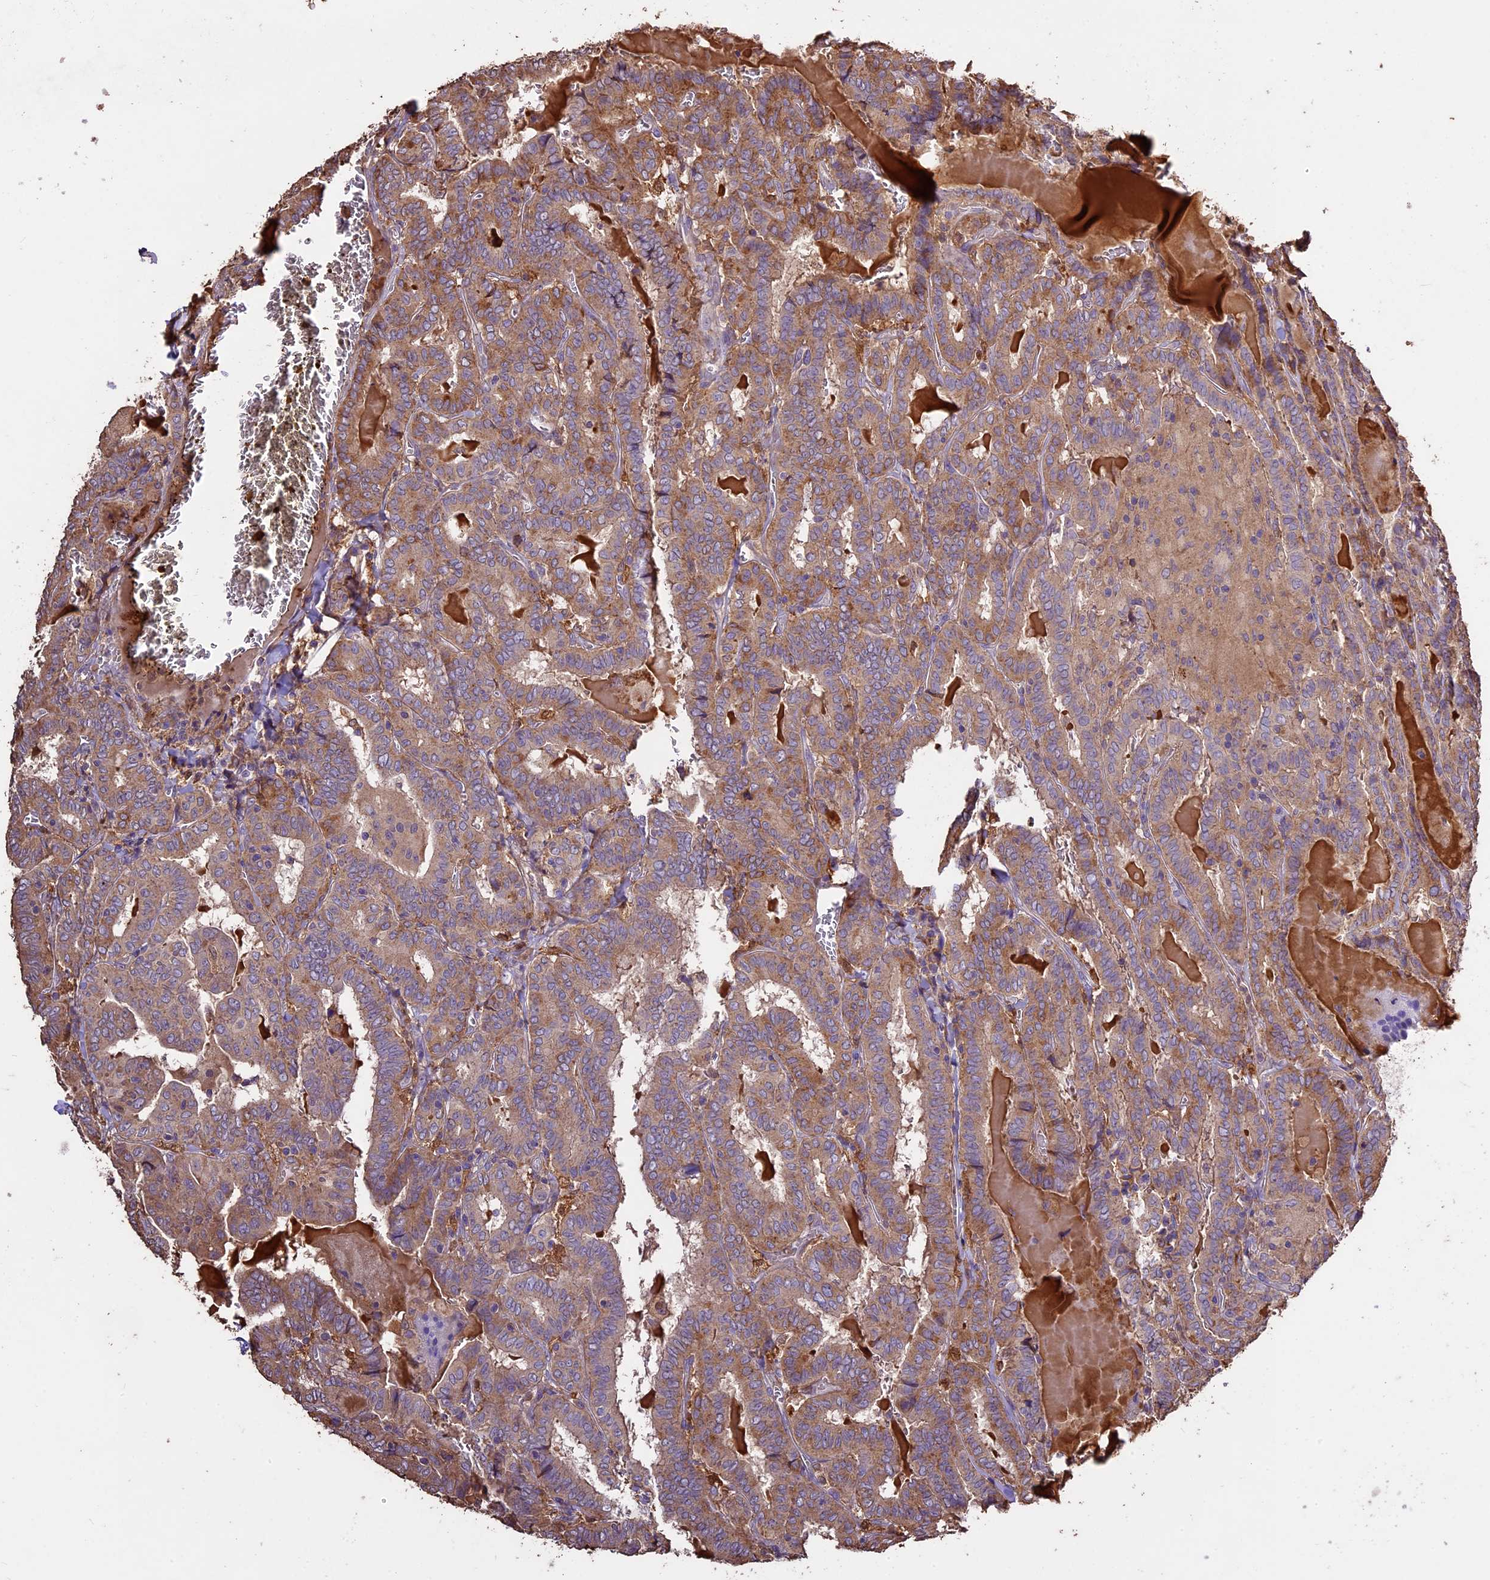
{"staining": {"intensity": "moderate", "quantity": ">75%", "location": "cytoplasmic/membranous"}, "tissue": "thyroid cancer", "cell_type": "Tumor cells", "image_type": "cancer", "snomed": [{"axis": "morphology", "description": "Papillary adenocarcinoma, NOS"}, {"axis": "topography", "description": "Thyroid gland"}], "caption": "The histopathology image exhibits a brown stain indicating the presence of a protein in the cytoplasmic/membranous of tumor cells in papillary adenocarcinoma (thyroid).", "gene": "CRLF1", "patient": {"sex": "female", "age": 72}}